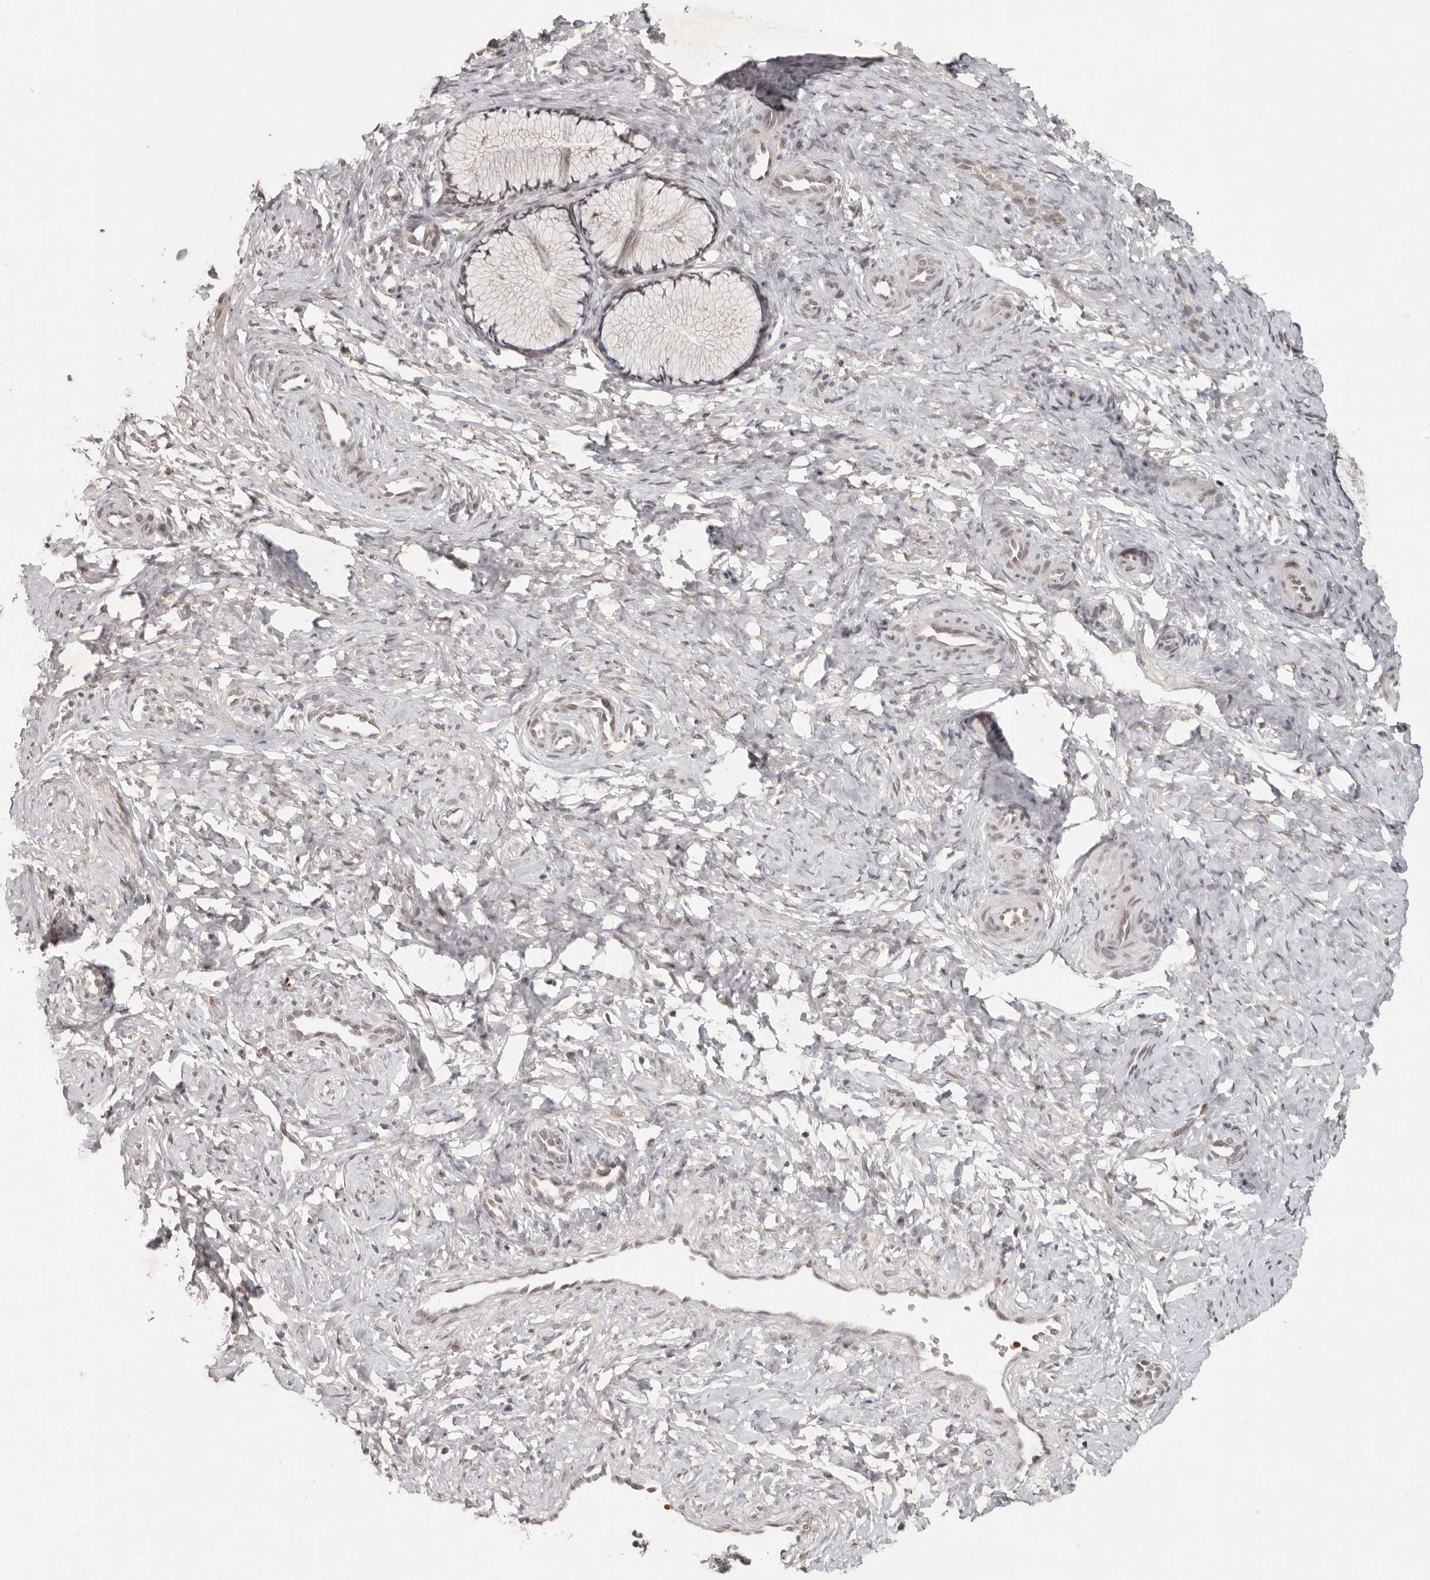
{"staining": {"intensity": "weak", "quantity": "25%-75%", "location": "cytoplasmic/membranous,nuclear"}, "tissue": "cervix", "cell_type": "Glandular cells", "image_type": "normal", "snomed": [{"axis": "morphology", "description": "Normal tissue, NOS"}, {"axis": "topography", "description": "Cervix"}], "caption": "Protein expression analysis of unremarkable cervix displays weak cytoplasmic/membranous,nuclear staining in approximately 25%-75% of glandular cells. Using DAB (brown) and hematoxylin (blue) stains, captured at high magnification using brightfield microscopy.", "gene": "LRRC75A", "patient": {"sex": "female", "age": 27}}